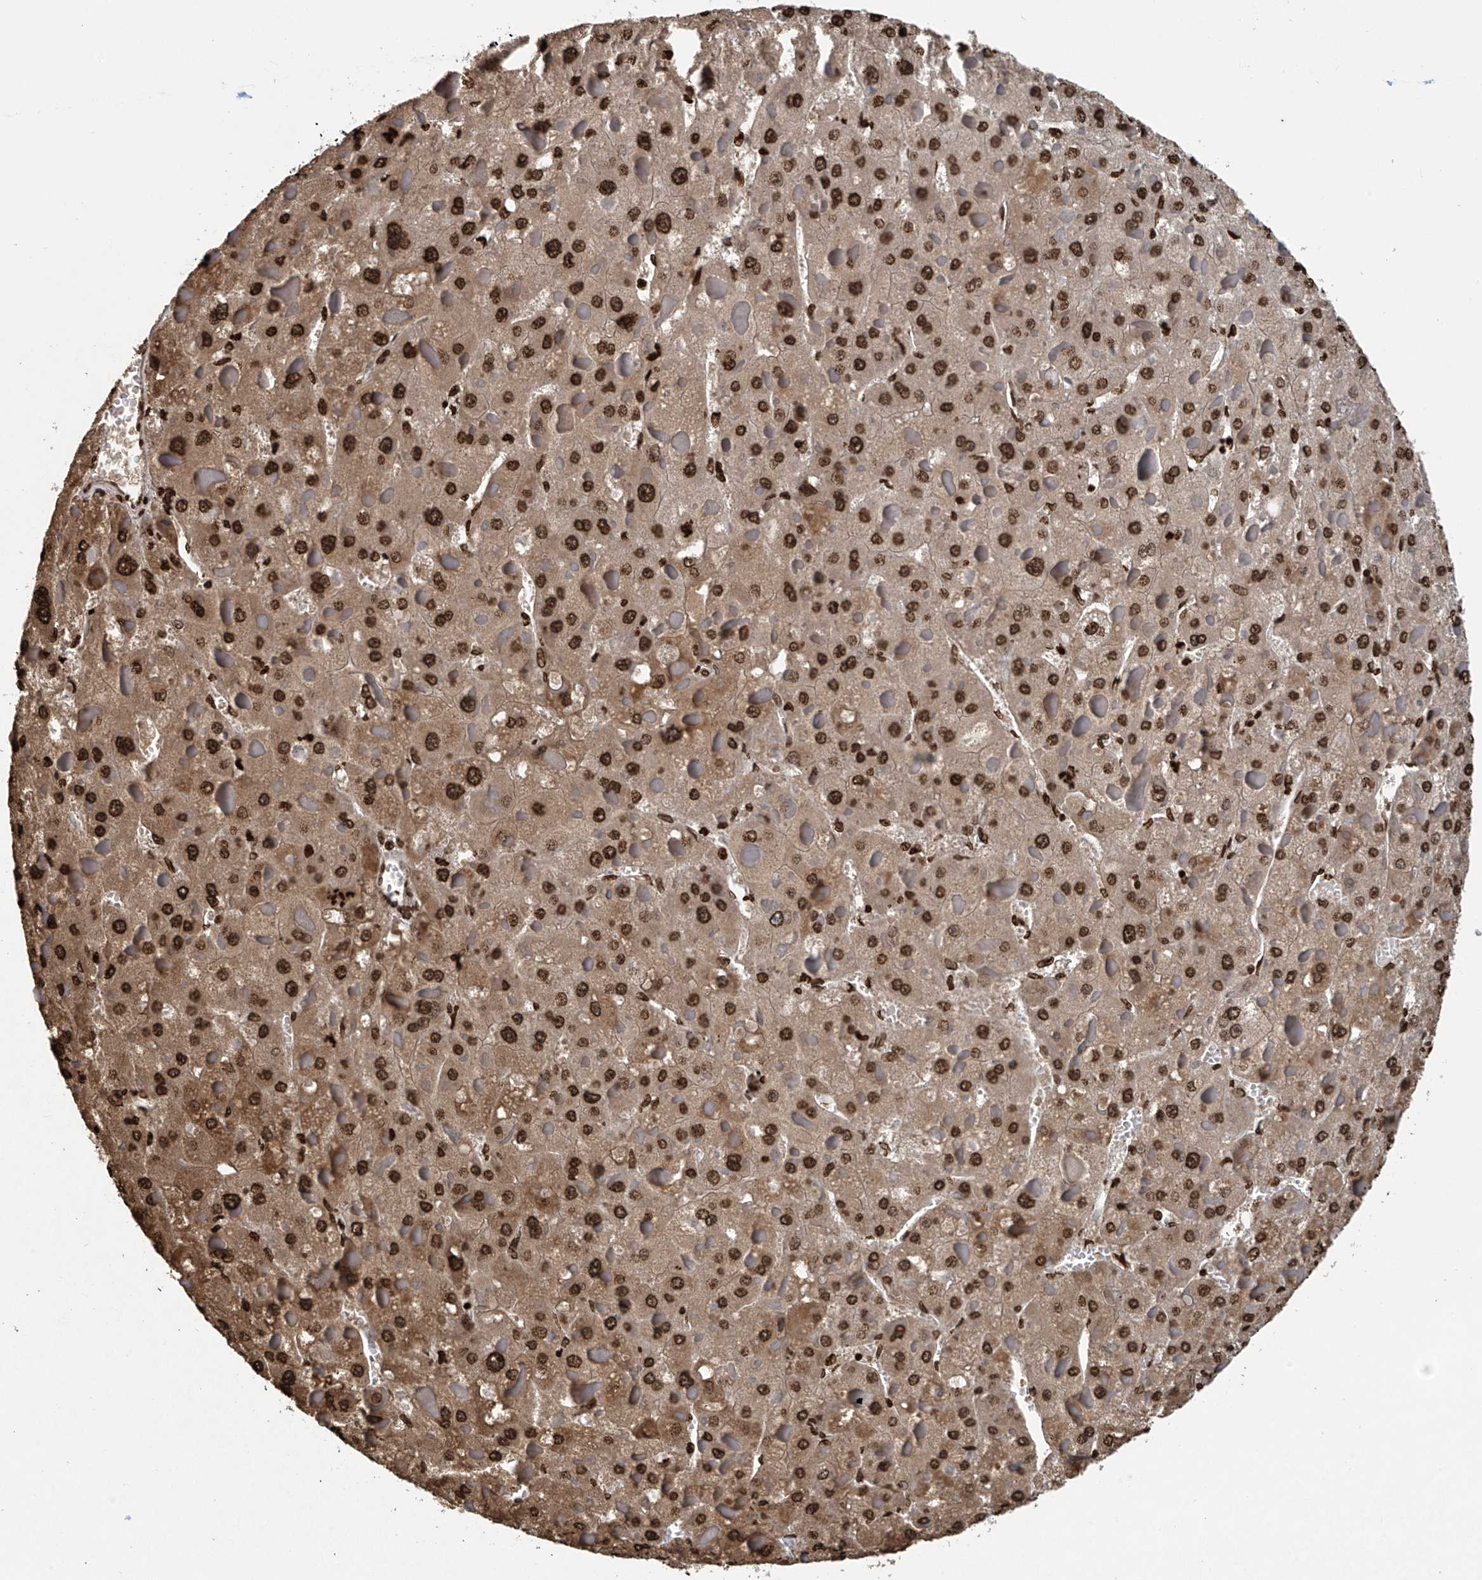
{"staining": {"intensity": "strong", "quantity": ">75%", "location": "nuclear"}, "tissue": "liver cancer", "cell_type": "Tumor cells", "image_type": "cancer", "snomed": [{"axis": "morphology", "description": "Carcinoma, Hepatocellular, NOS"}, {"axis": "topography", "description": "Liver"}], "caption": "A brown stain labels strong nuclear positivity of a protein in human liver cancer tumor cells.", "gene": "DPPA2", "patient": {"sex": "female", "age": 73}}